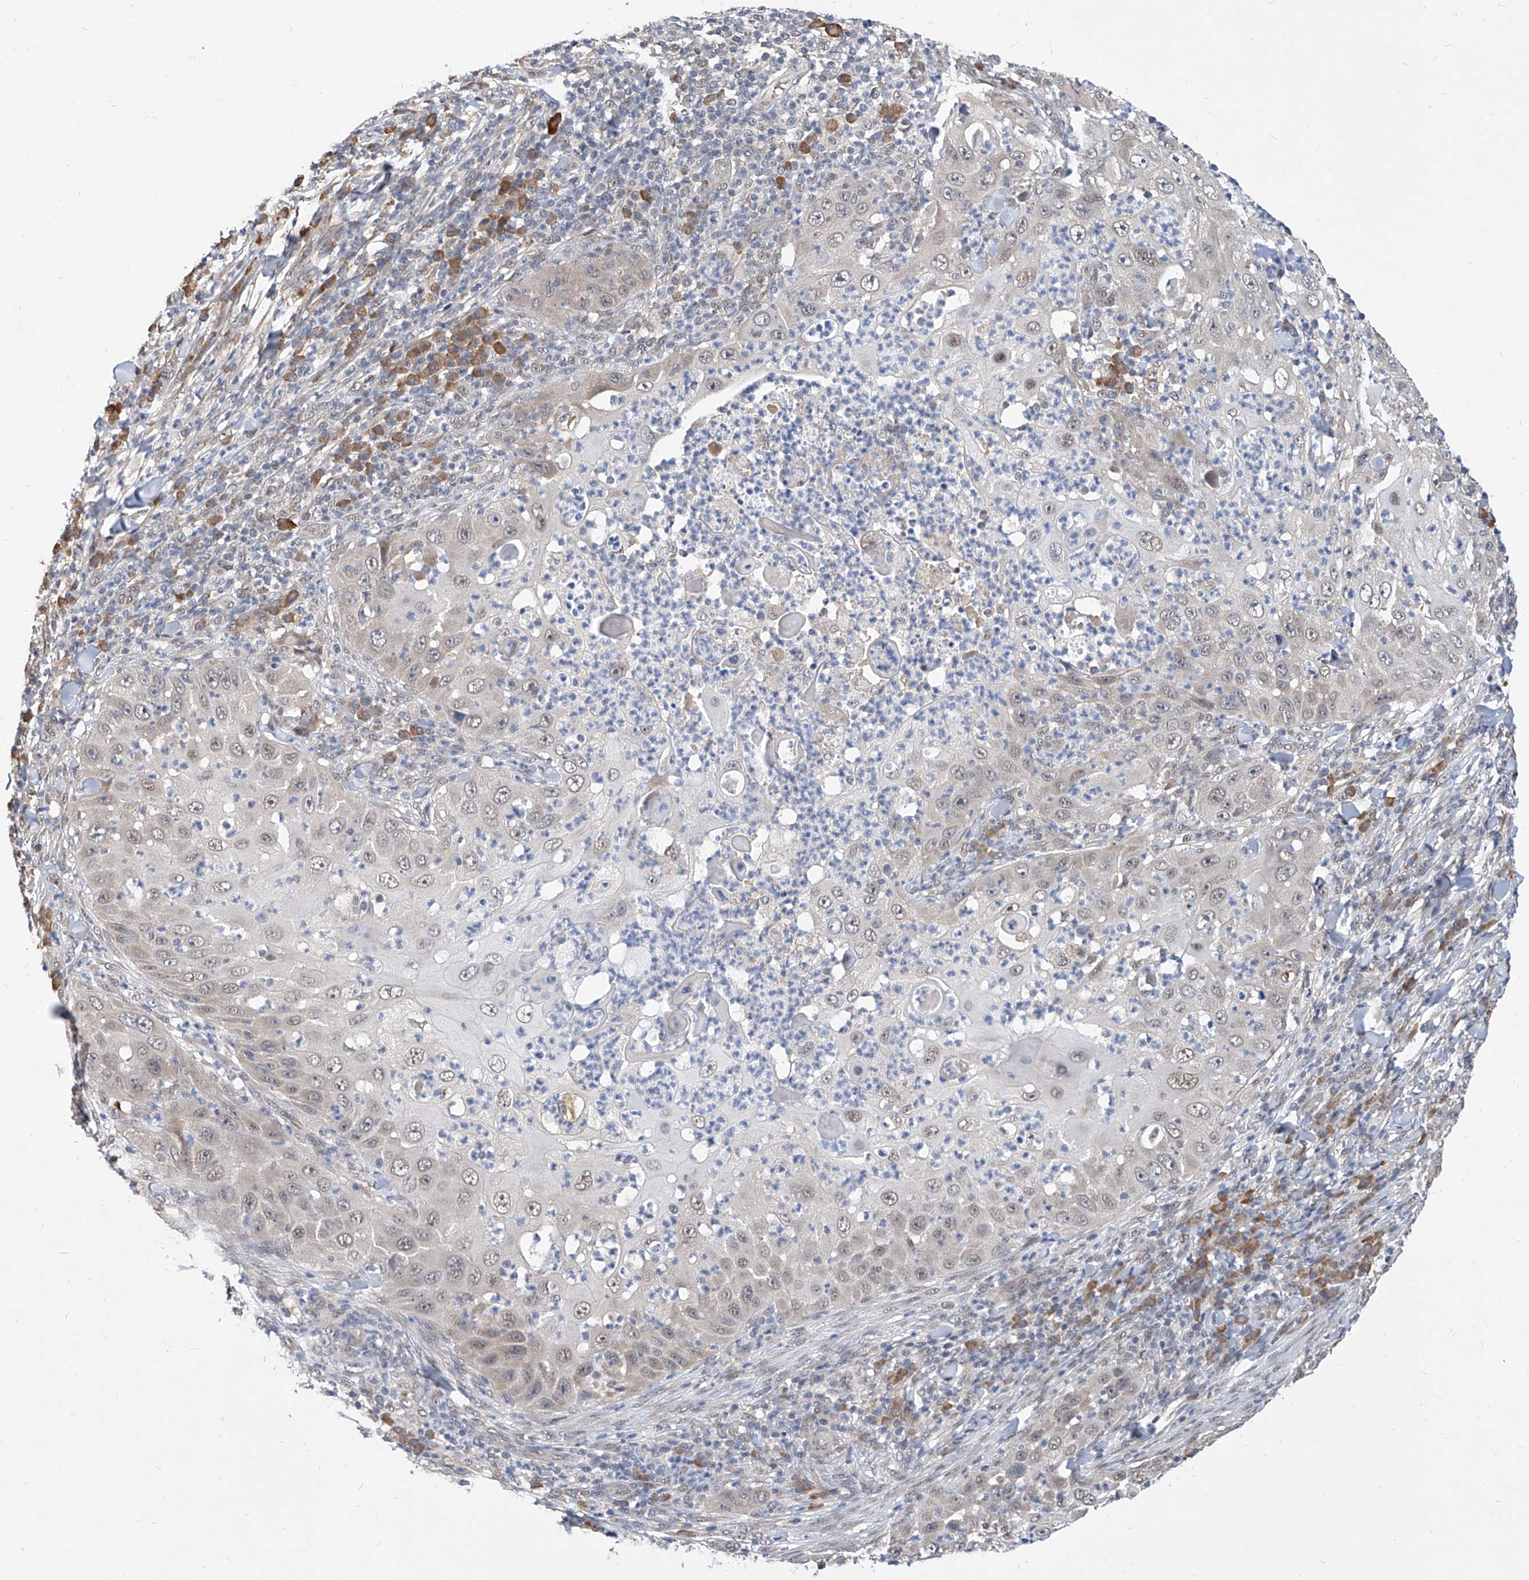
{"staining": {"intensity": "weak", "quantity": "<25%", "location": "nuclear"}, "tissue": "skin cancer", "cell_type": "Tumor cells", "image_type": "cancer", "snomed": [{"axis": "morphology", "description": "Squamous cell carcinoma, NOS"}, {"axis": "topography", "description": "Skin"}], "caption": "High magnification brightfield microscopy of squamous cell carcinoma (skin) stained with DAB (3,3'-diaminobenzidine) (brown) and counterstained with hematoxylin (blue): tumor cells show no significant positivity. (DAB immunohistochemistry visualized using brightfield microscopy, high magnification).", "gene": "CARMIL3", "patient": {"sex": "female", "age": 44}}